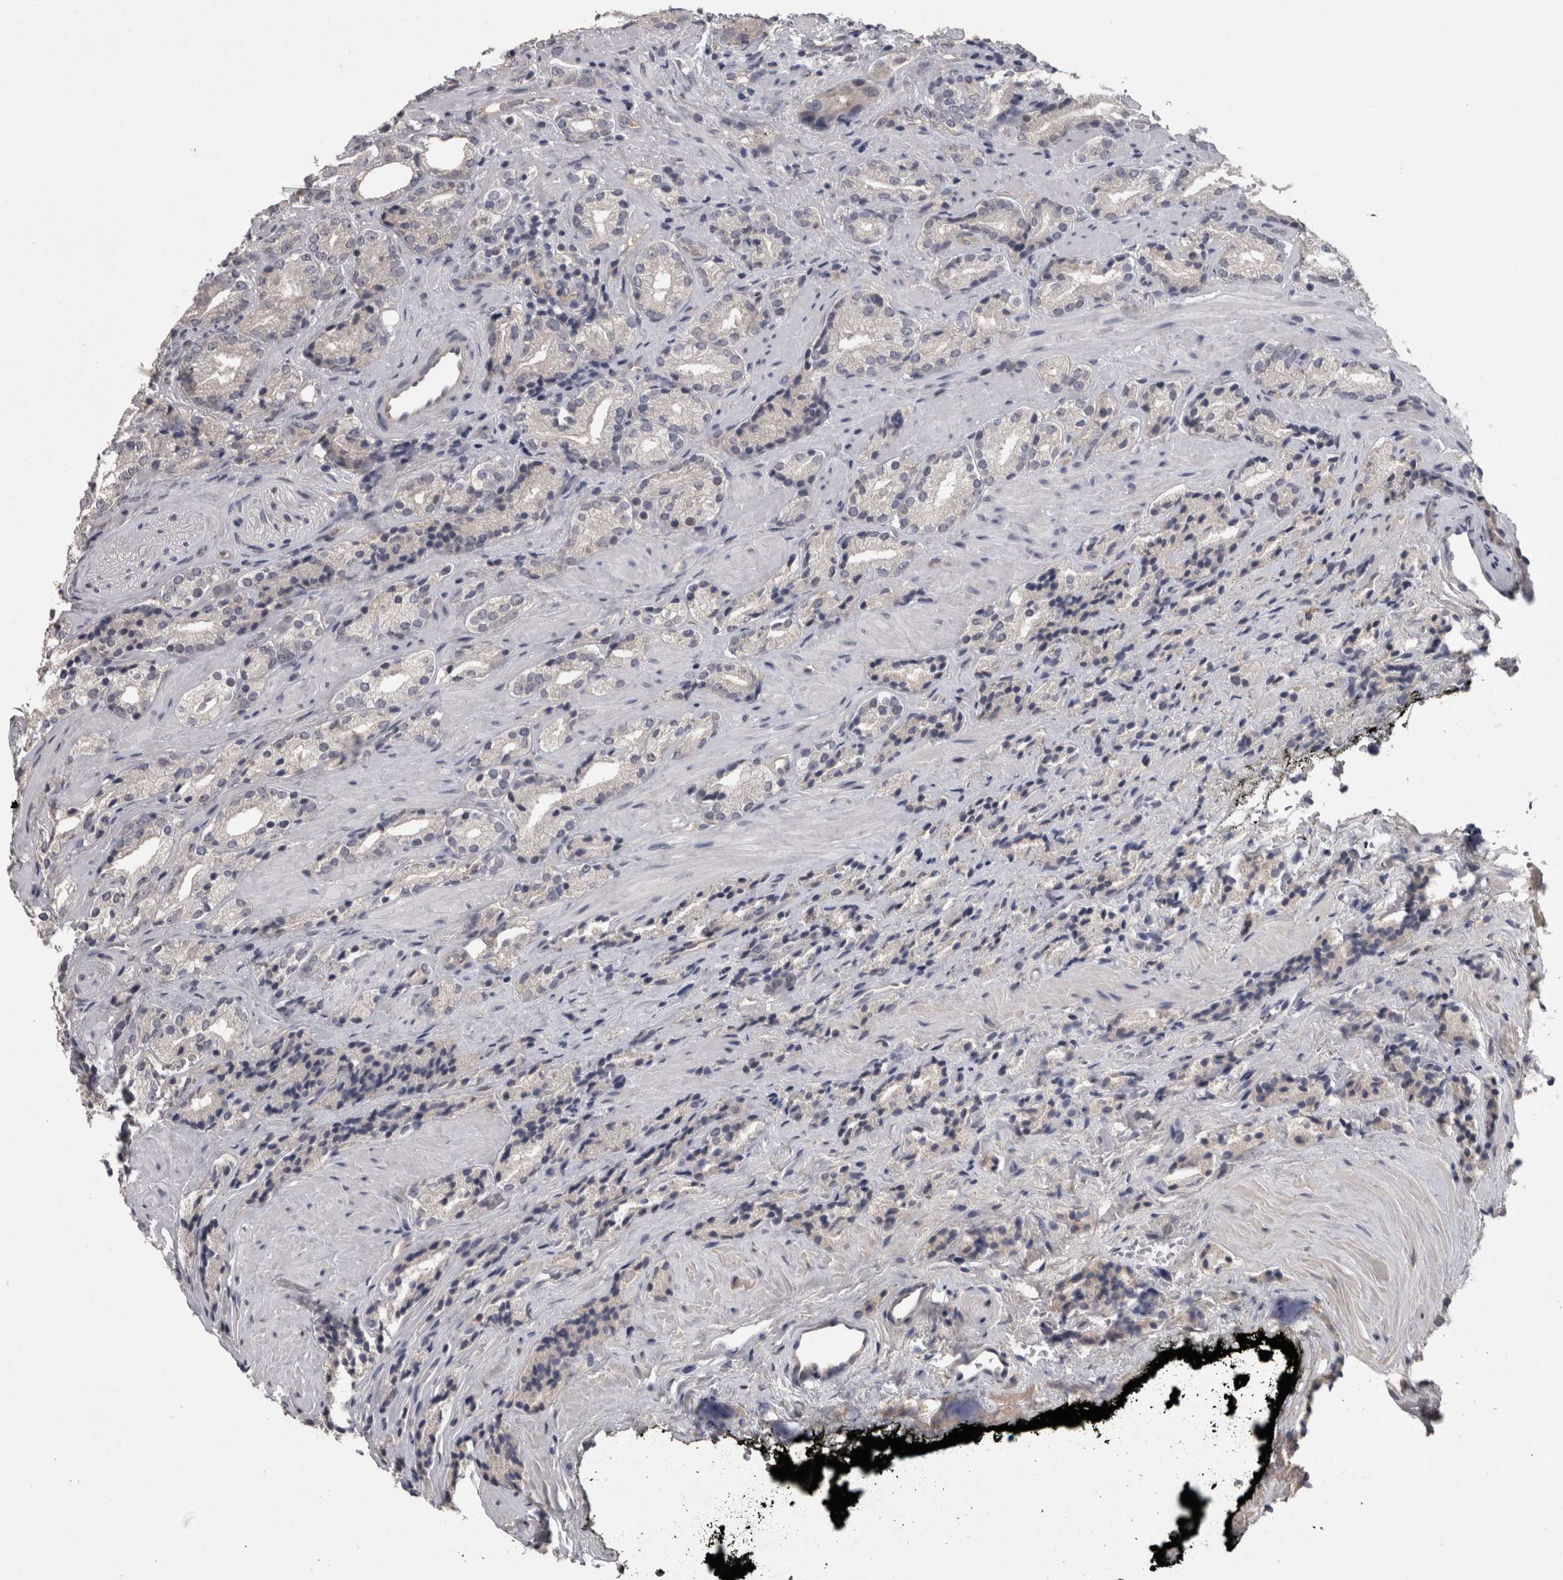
{"staining": {"intensity": "negative", "quantity": "none", "location": "none"}, "tissue": "prostate cancer", "cell_type": "Tumor cells", "image_type": "cancer", "snomed": [{"axis": "morphology", "description": "Adenocarcinoma, High grade"}, {"axis": "topography", "description": "Prostate"}], "caption": "This is an immunohistochemistry micrograph of human prostate cancer. There is no expression in tumor cells.", "gene": "PON3", "patient": {"sex": "male", "age": 71}}